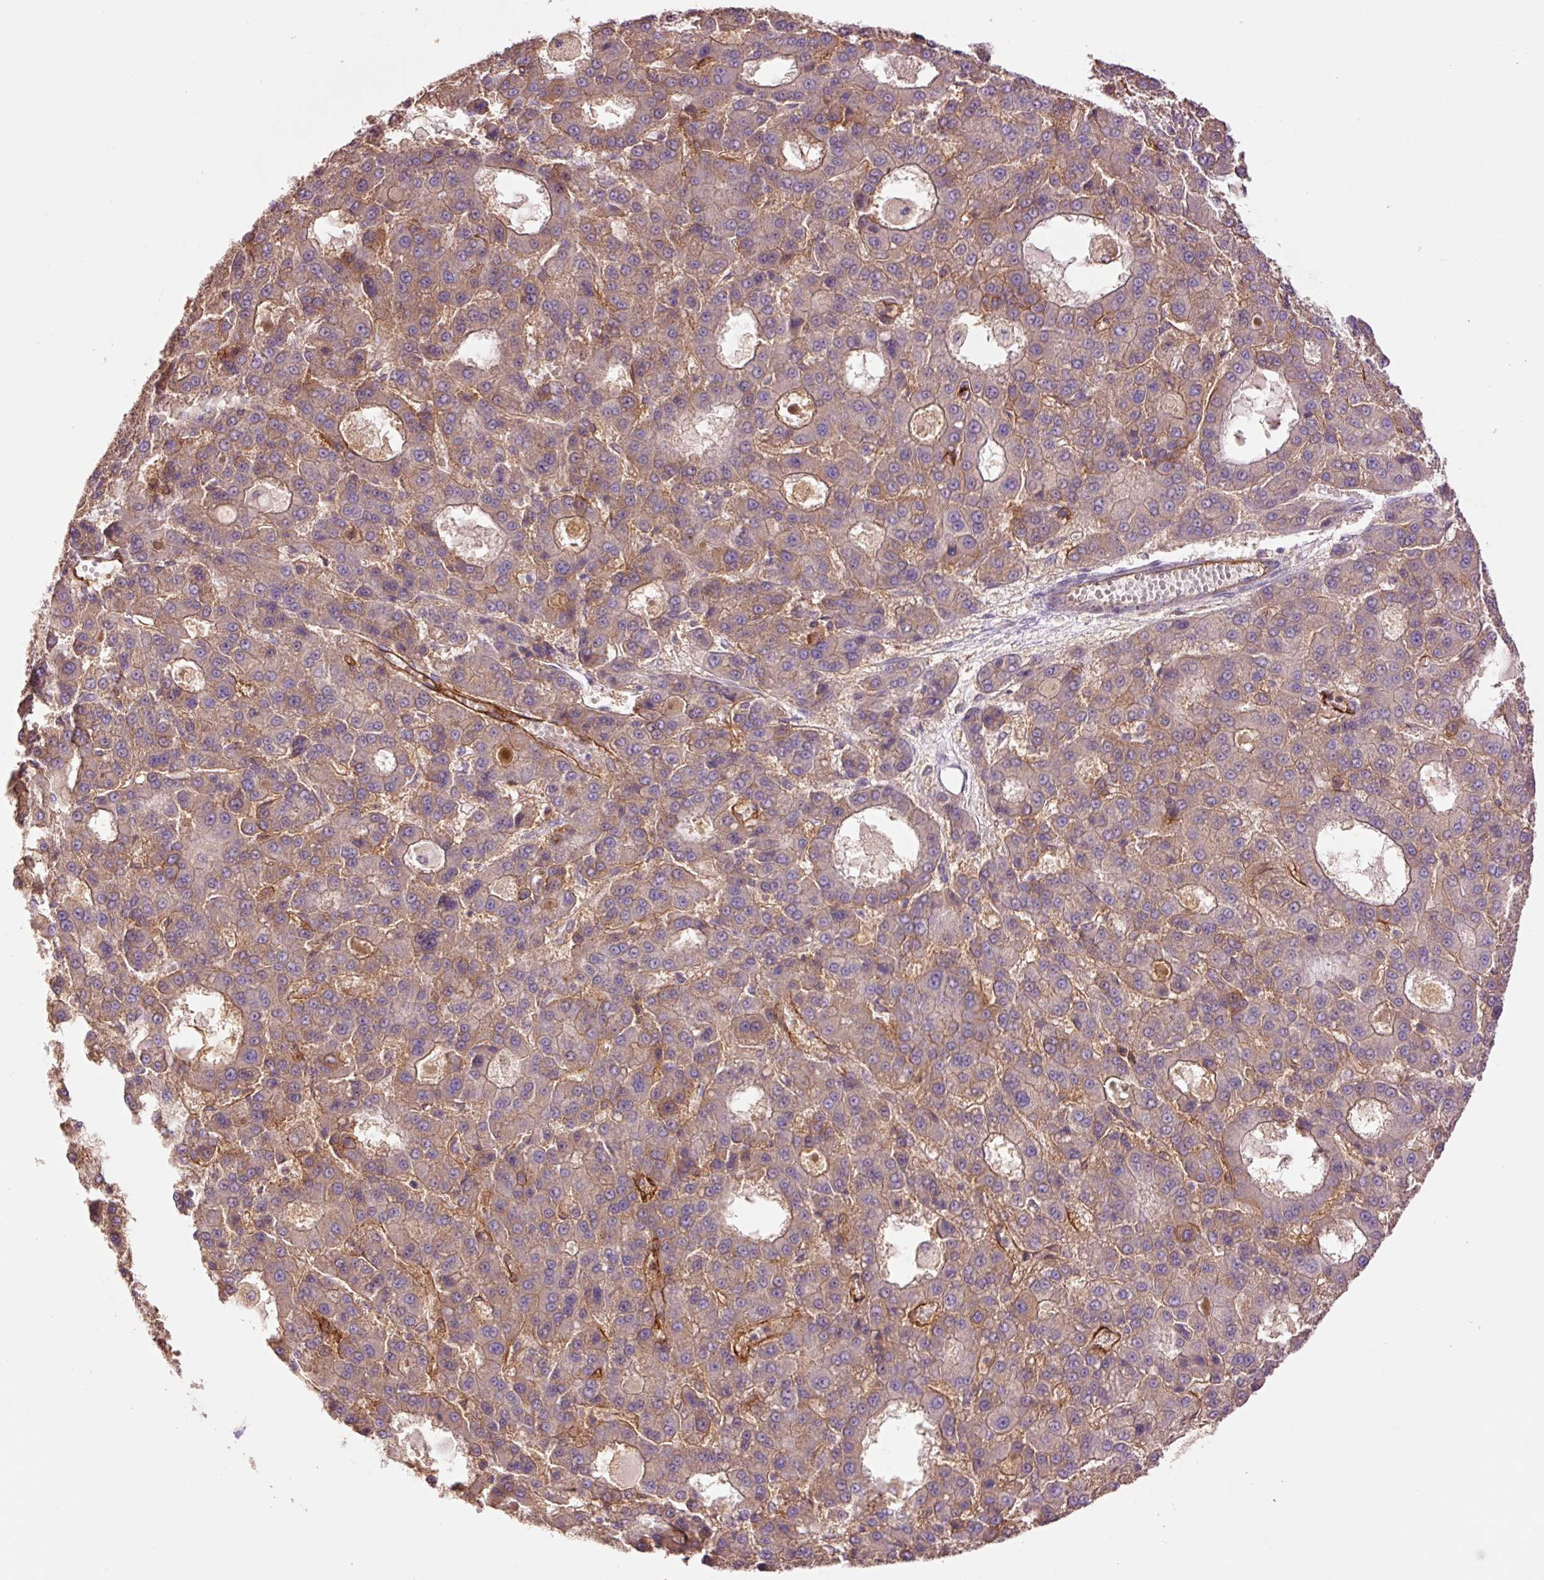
{"staining": {"intensity": "moderate", "quantity": "25%-75%", "location": "cytoplasmic/membranous"}, "tissue": "liver cancer", "cell_type": "Tumor cells", "image_type": "cancer", "snomed": [{"axis": "morphology", "description": "Carcinoma, Hepatocellular, NOS"}, {"axis": "topography", "description": "Liver"}], "caption": "Liver cancer stained with immunohistochemistry displays moderate cytoplasmic/membranous expression in about 25%-75% of tumor cells. (DAB (3,3'-diaminobenzidine) = brown stain, brightfield microscopy at high magnification).", "gene": "SLC1A4", "patient": {"sex": "male", "age": 70}}